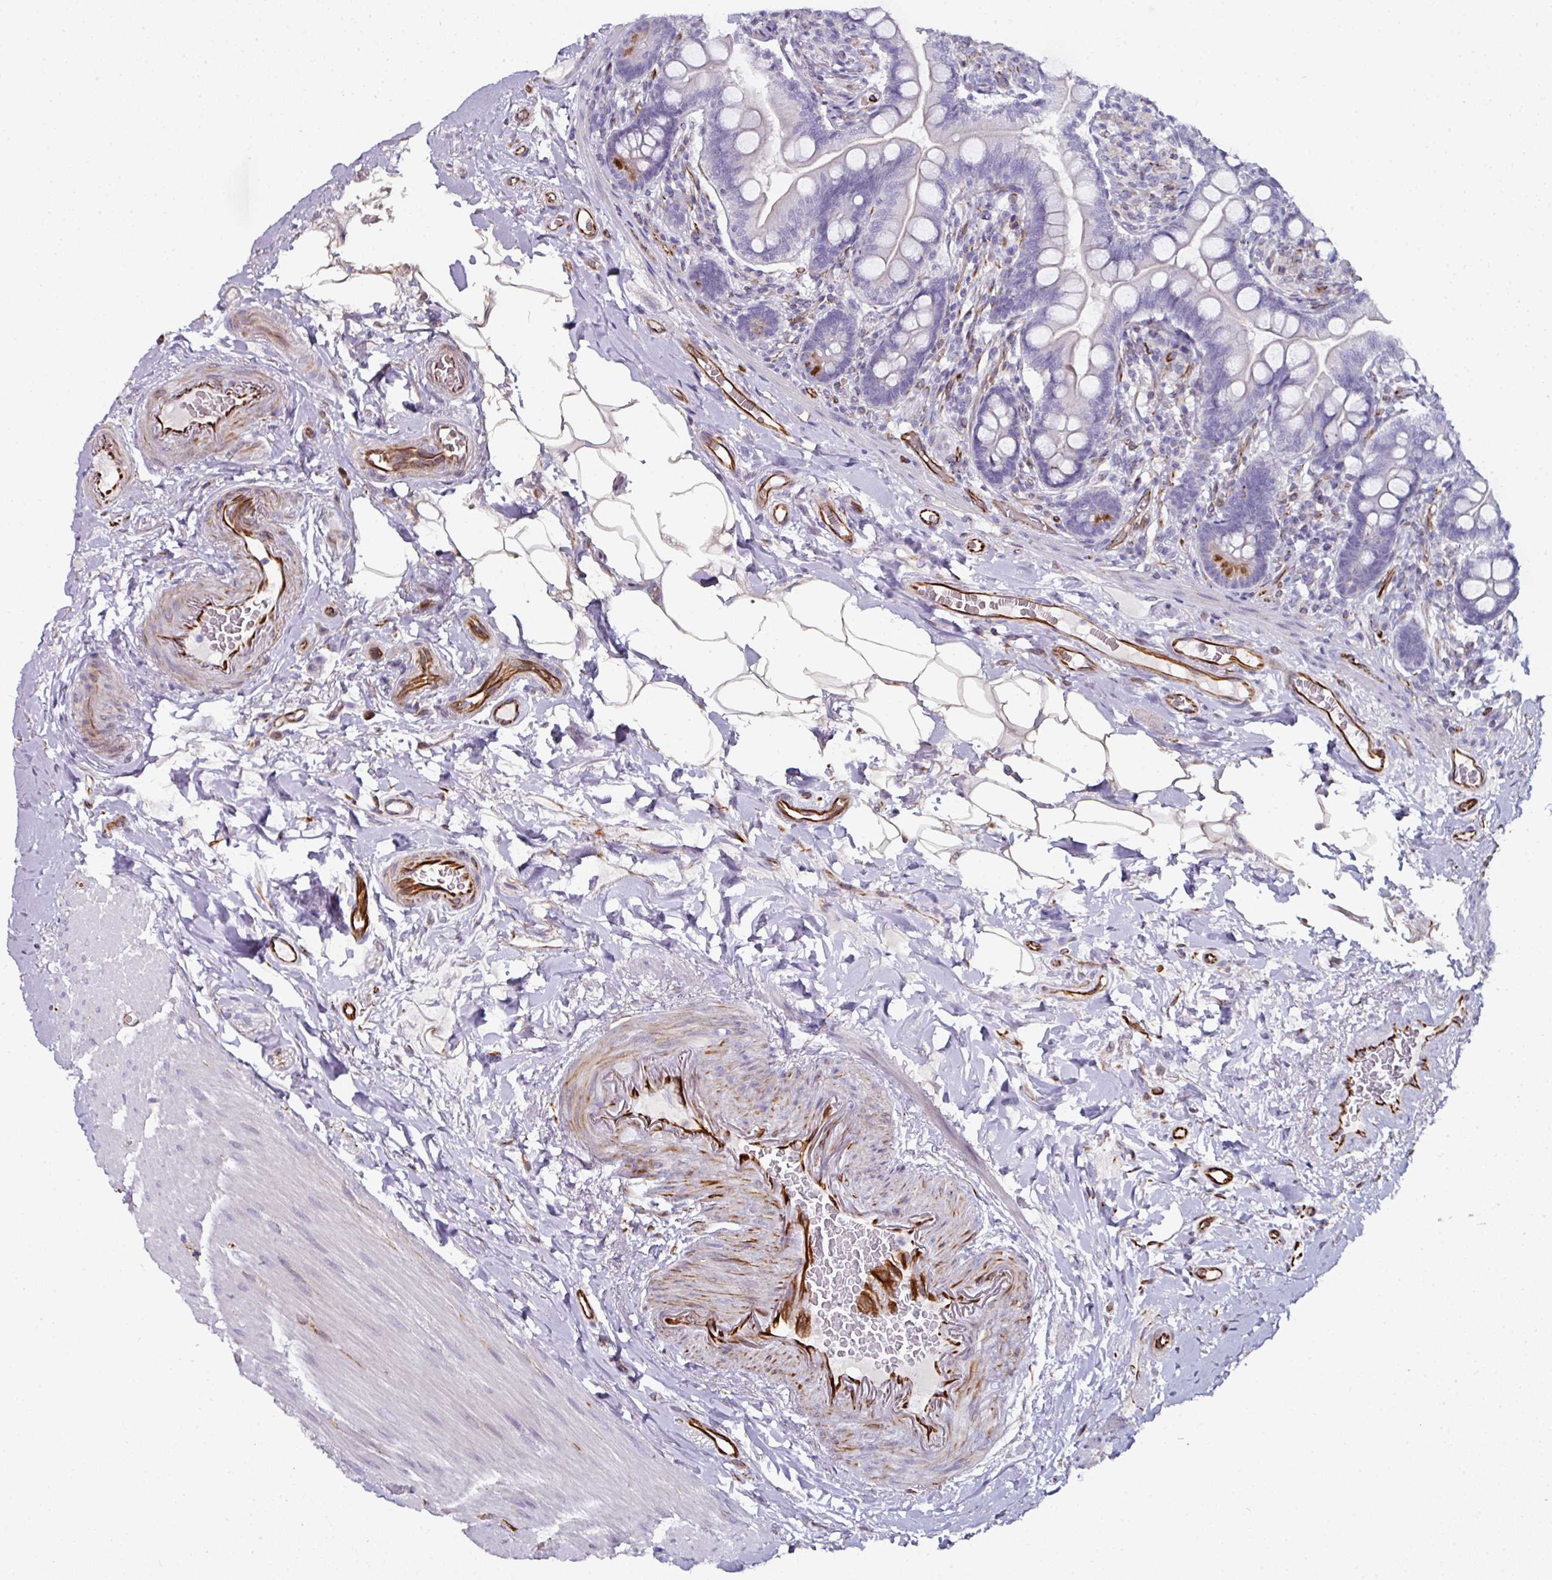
{"staining": {"intensity": "strong", "quantity": "<25%", "location": "cytoplasmic/membranous"}, "tissue": "small intestine", "cell_type": "Glandular cells", "image_type": "normal", "snomed": [{"axis": "morphology", "description": "Normal tissue, NOS"}, {"axis": "topography", "description": "Small intestine"}], "caption": "This is a histology image of IHC staining of benign small intestine, which shows strong staining in the cytoplasmic/membranous of glandular cells.", "gene": "TMPRSS9", "patient": {"sex": "female", "age": 64}}